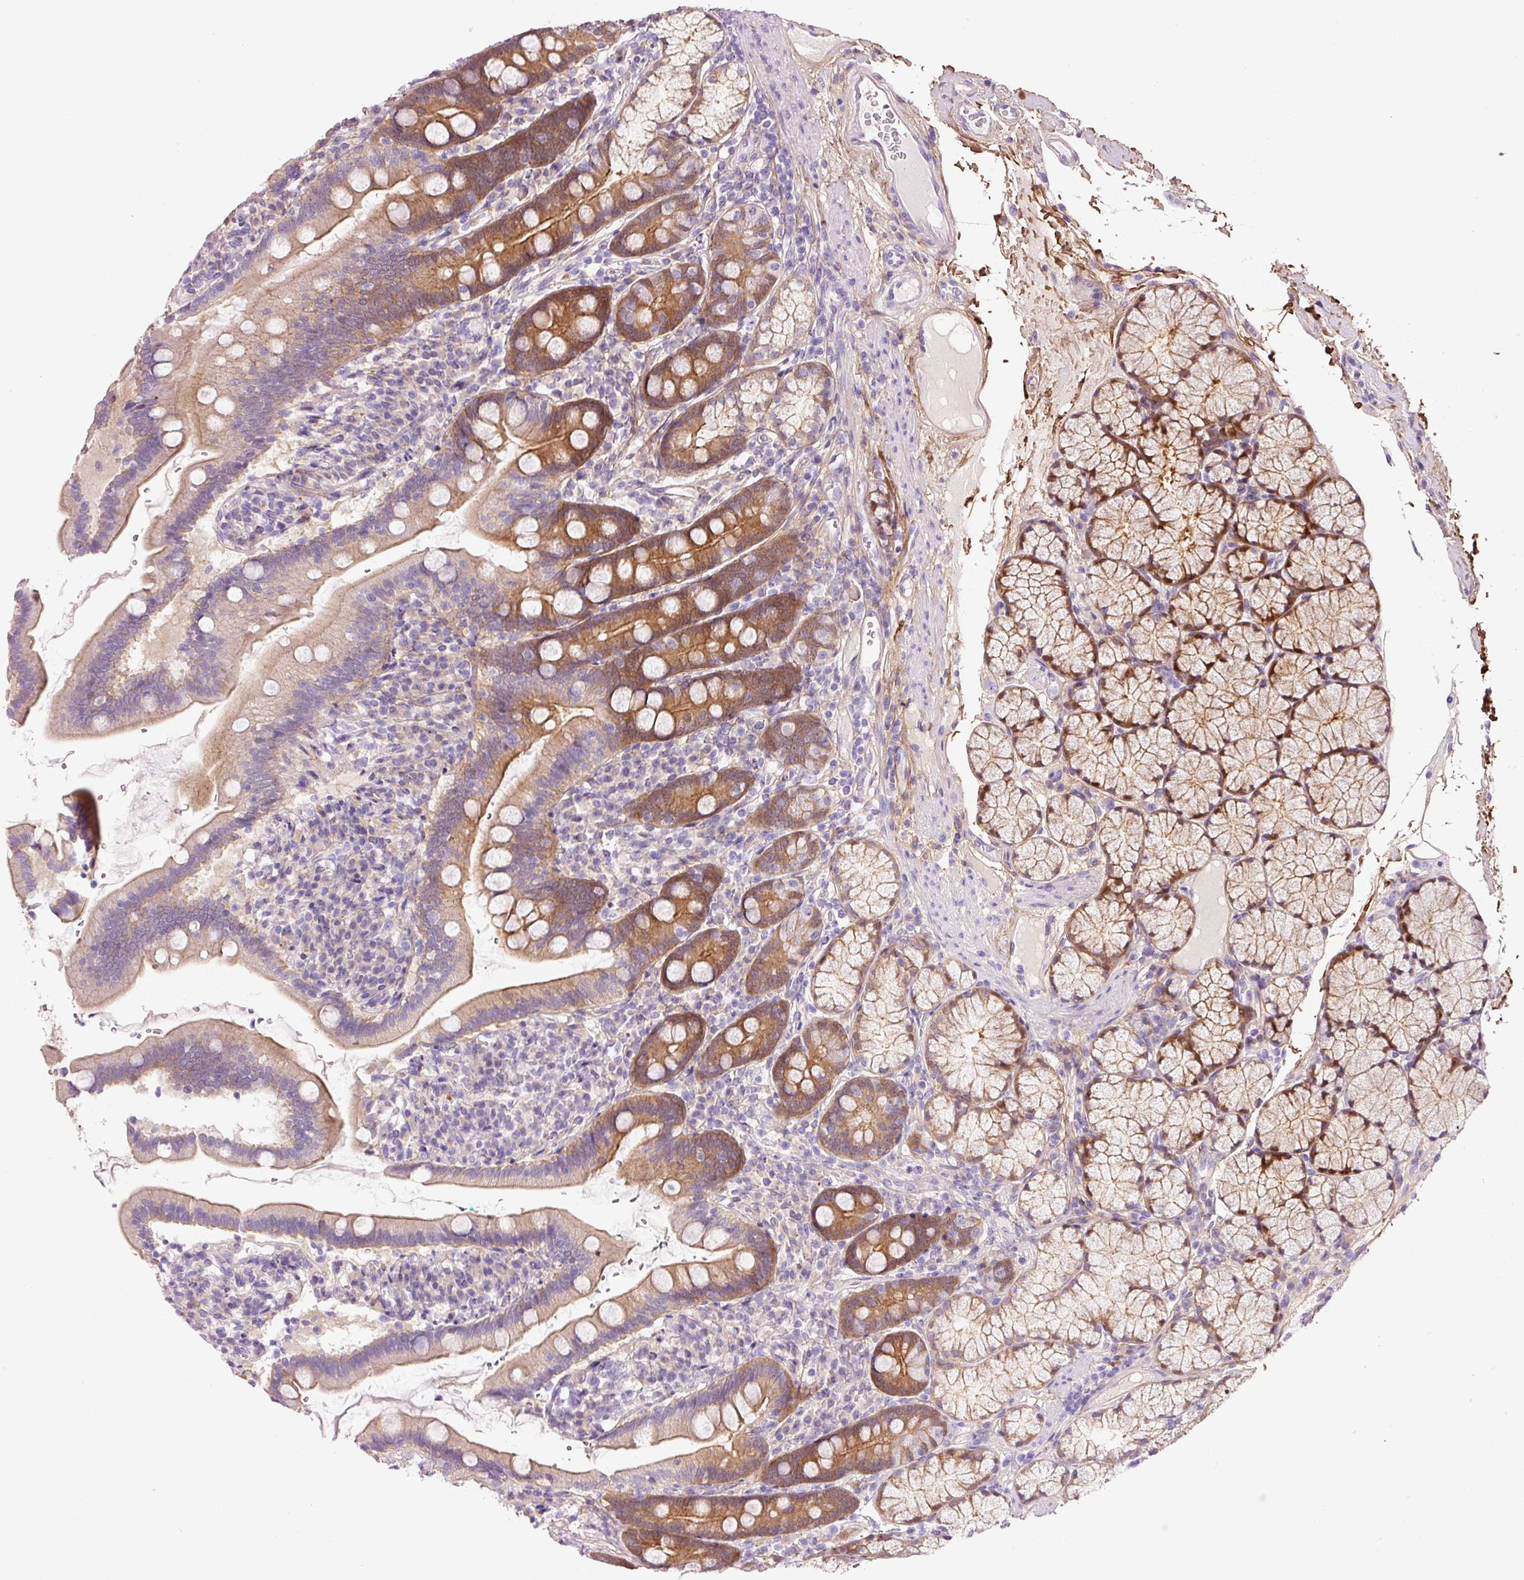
{"staining": {"intensity": "moderate", "quantity": "25%-75%", "location": "cytoplasmic/membranous"}, "tissue": "duodenum", "cell_type": "Glandular cells", "image_type": "normal", "snomed": [{"axis": "morphology", "description": "Normal tissue, NOS"}, {"axis": "topography", "description": "Duodenum"}], "caption": "The immunohistochemical stain highlights moderate cytoplasmic/membranous expression in glandular cells of normal duodenum. The staining is performed using DAB (3,3'-diaminobenzidine) brown chromogen to label protein expression. The nuclei are counter-stained blue using hematoxylin.", "gene": "SOS2", "patient": {"sex": "female", "age": 67}}